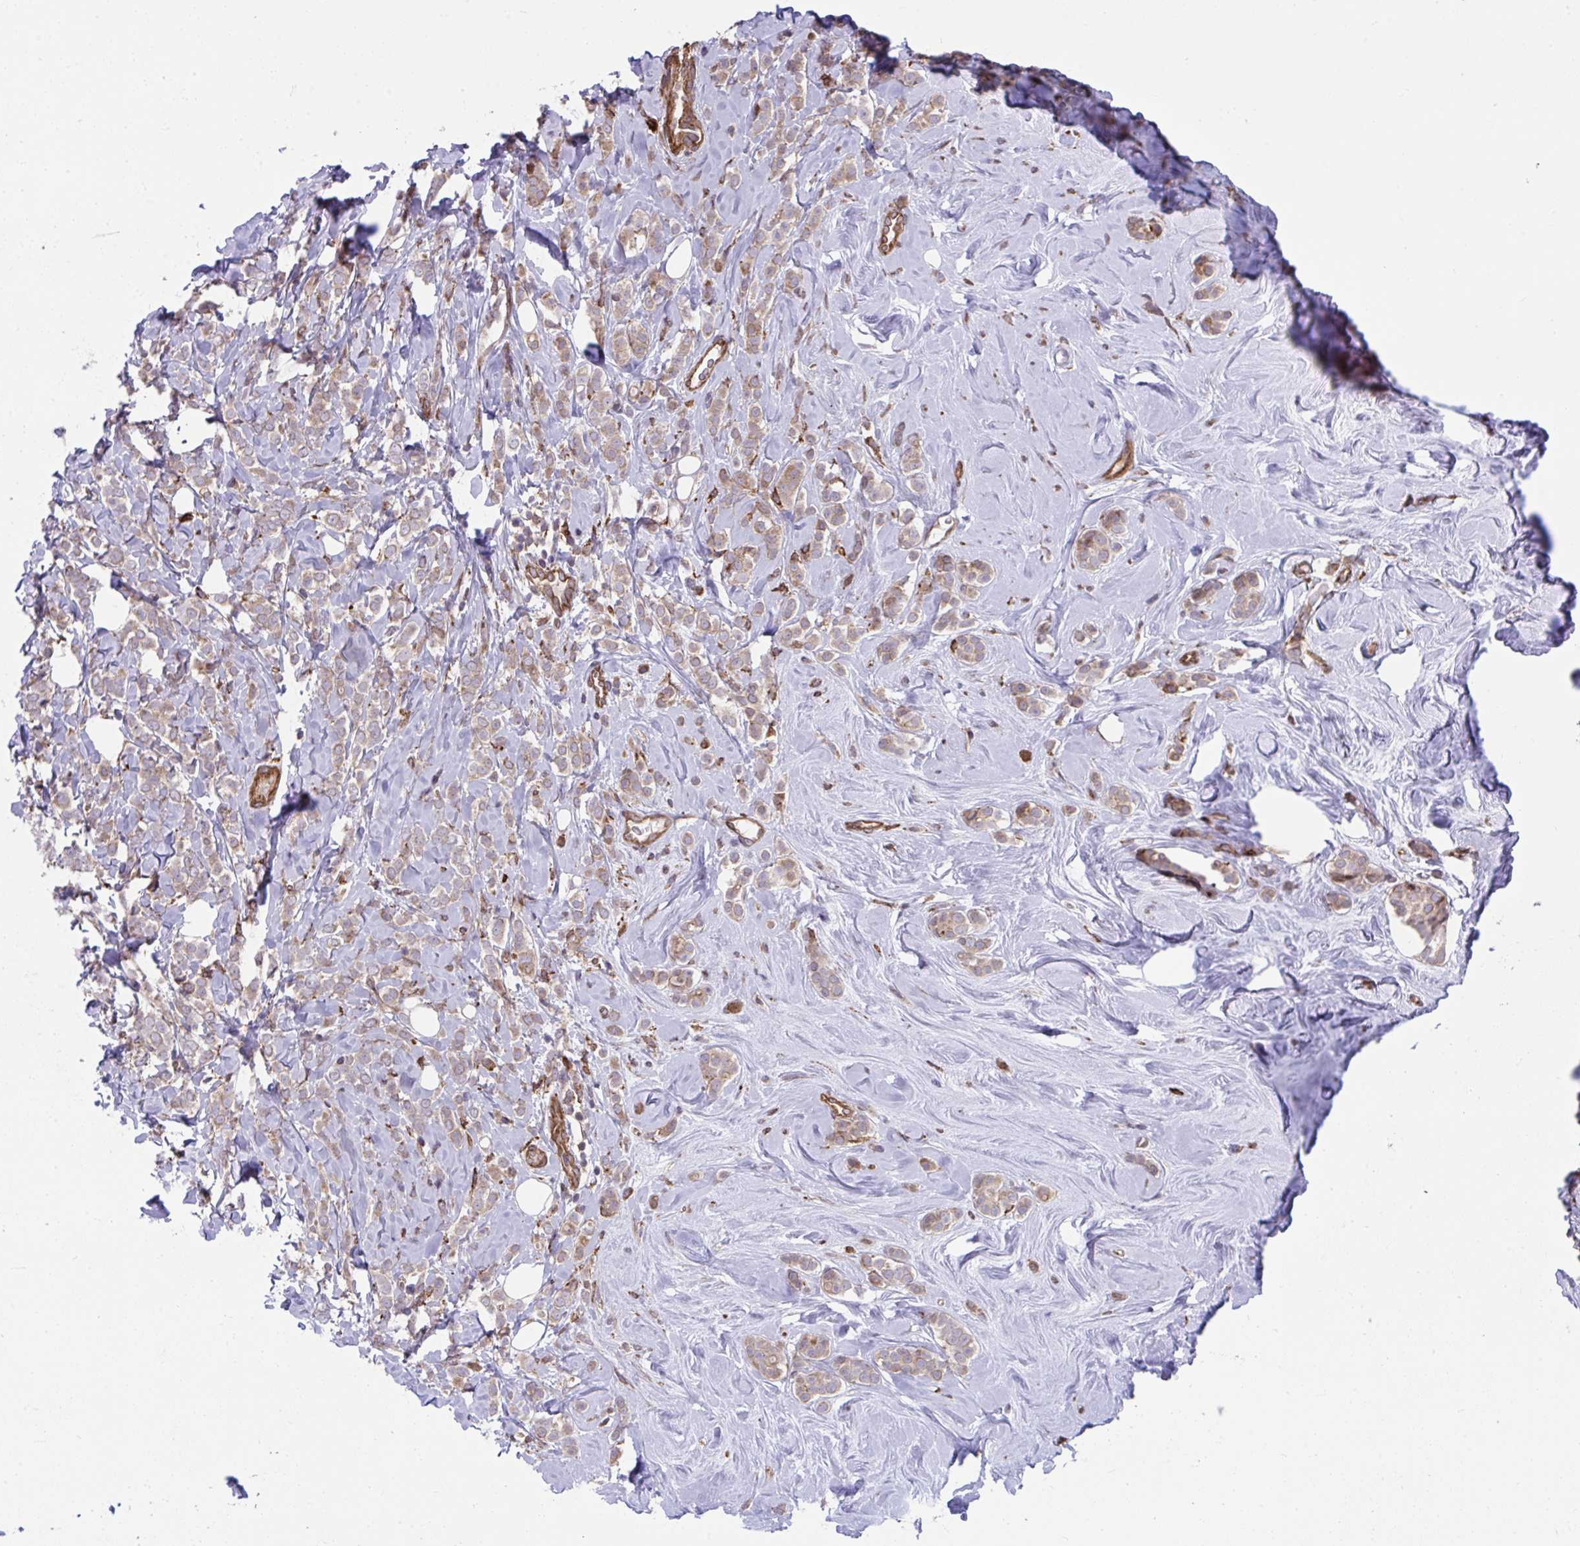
{"staining": {"intensity": "weak", "quantity": "25%-75%", "location": "cytoplasmic/membranous"}, "tissue": "breast cancer", "cell_type": "Tumor cells", "image_type": "cancer", "snomed": [{"axis": "morphology", "description": "Lobular carcinoma"}, {"axis": "topography", "description": "Breast"}], "caption": "IHC staining of lobular carcinoma (breast), which exhibits low levels of weak cytoplasmic/membranous expression in about 25%-75% of tumor cells indicating weak cytoplasmic/membranous protein positivity. The staining was performed using DAB (brown) for protein detection and nuclei were counterstained in hematoxylin (blue).", "gene": "STIM2", "patient": {"sex": "female", "age": 49}}